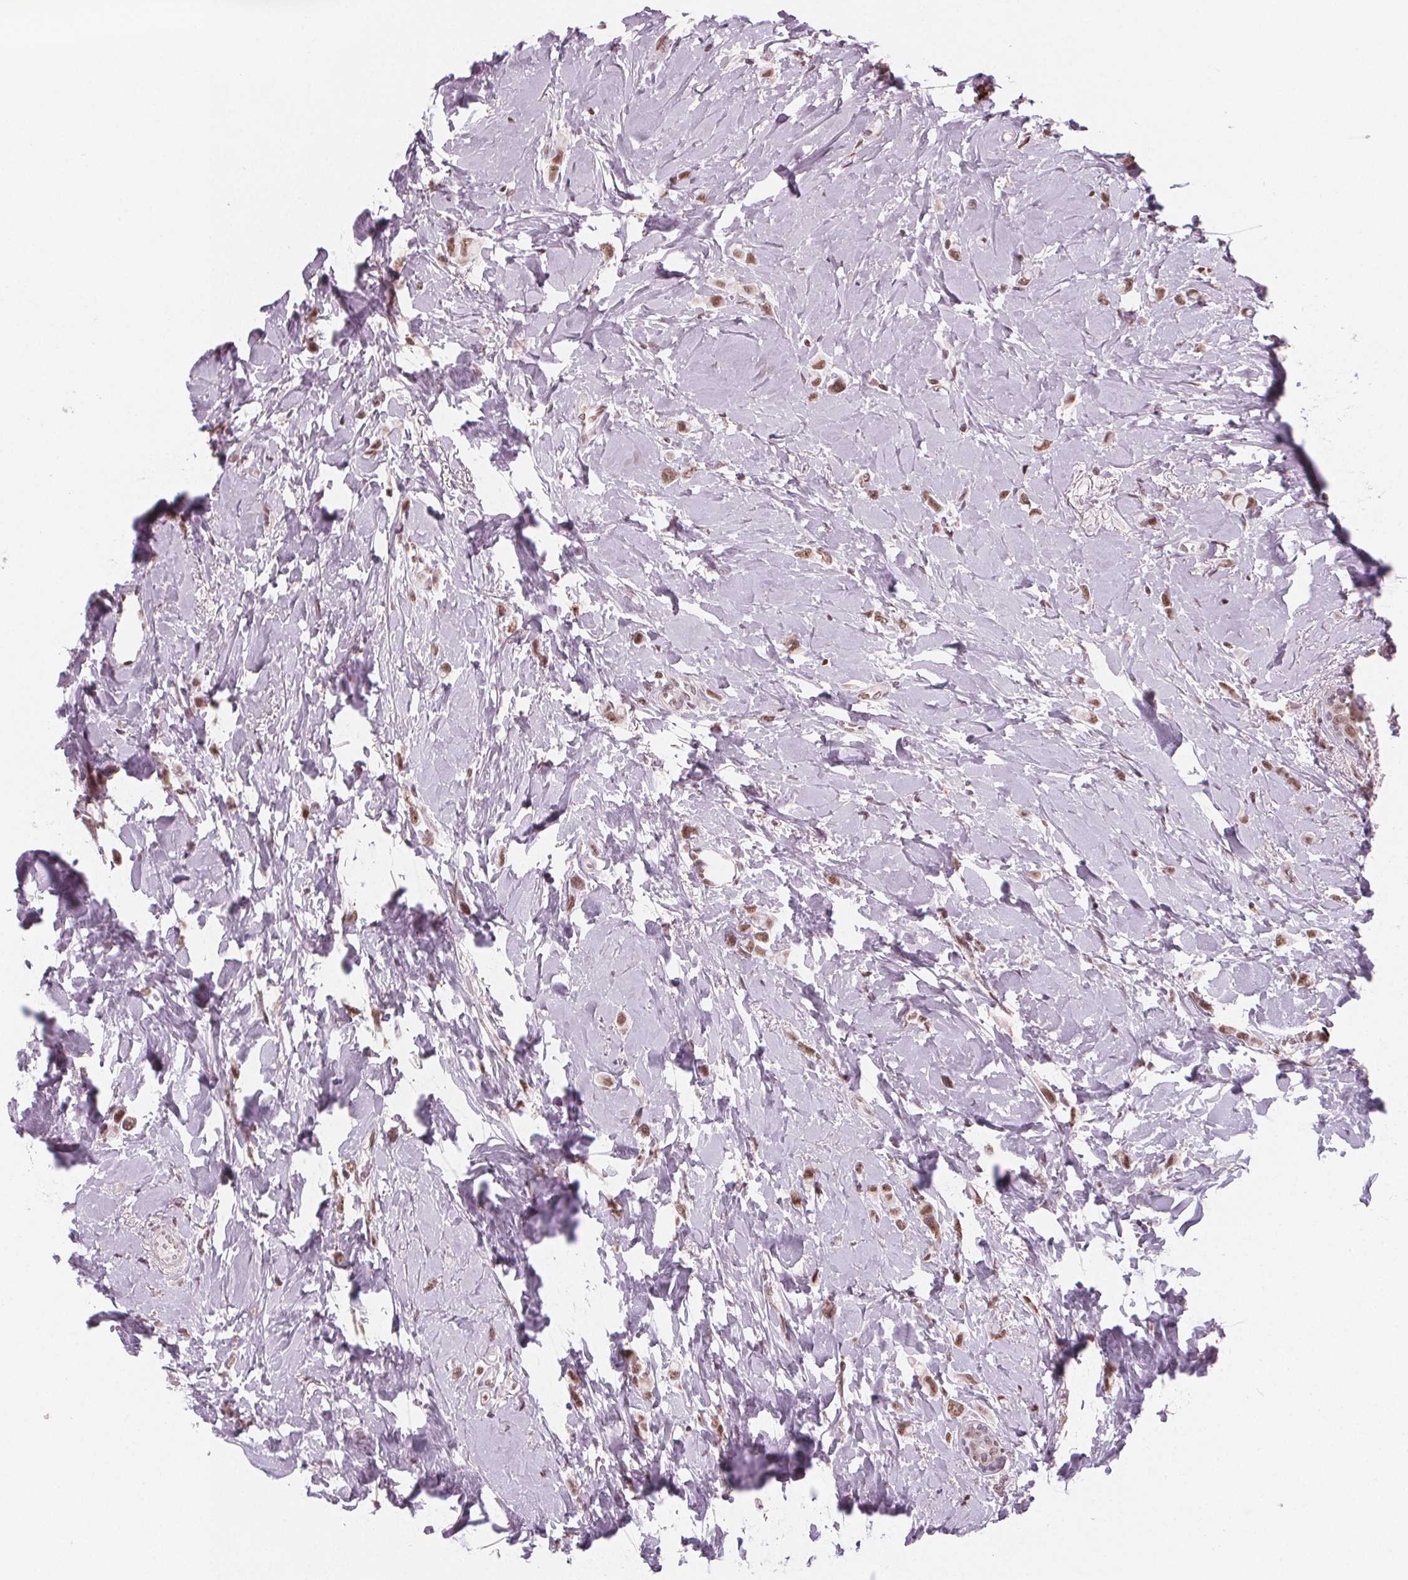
{"staining": {"intensity": "moderate", "quantity": ">75%", "location": "nuclear"}, "tissue": "breast cancer", "cell_type": "Tumor cells", "image_type": "cancer", "snomed": [{"axis": "morphology", "description": "Lobular carcinoma"}, {"axis": "topography", "description": "Breast"}], "caption": "A brown stain labels moderate nuclear staining of a protein in human breast lobular carcinoma tumor cells.", "gene": "DPM2", "patient": {"sex": "female", "age": 66}}